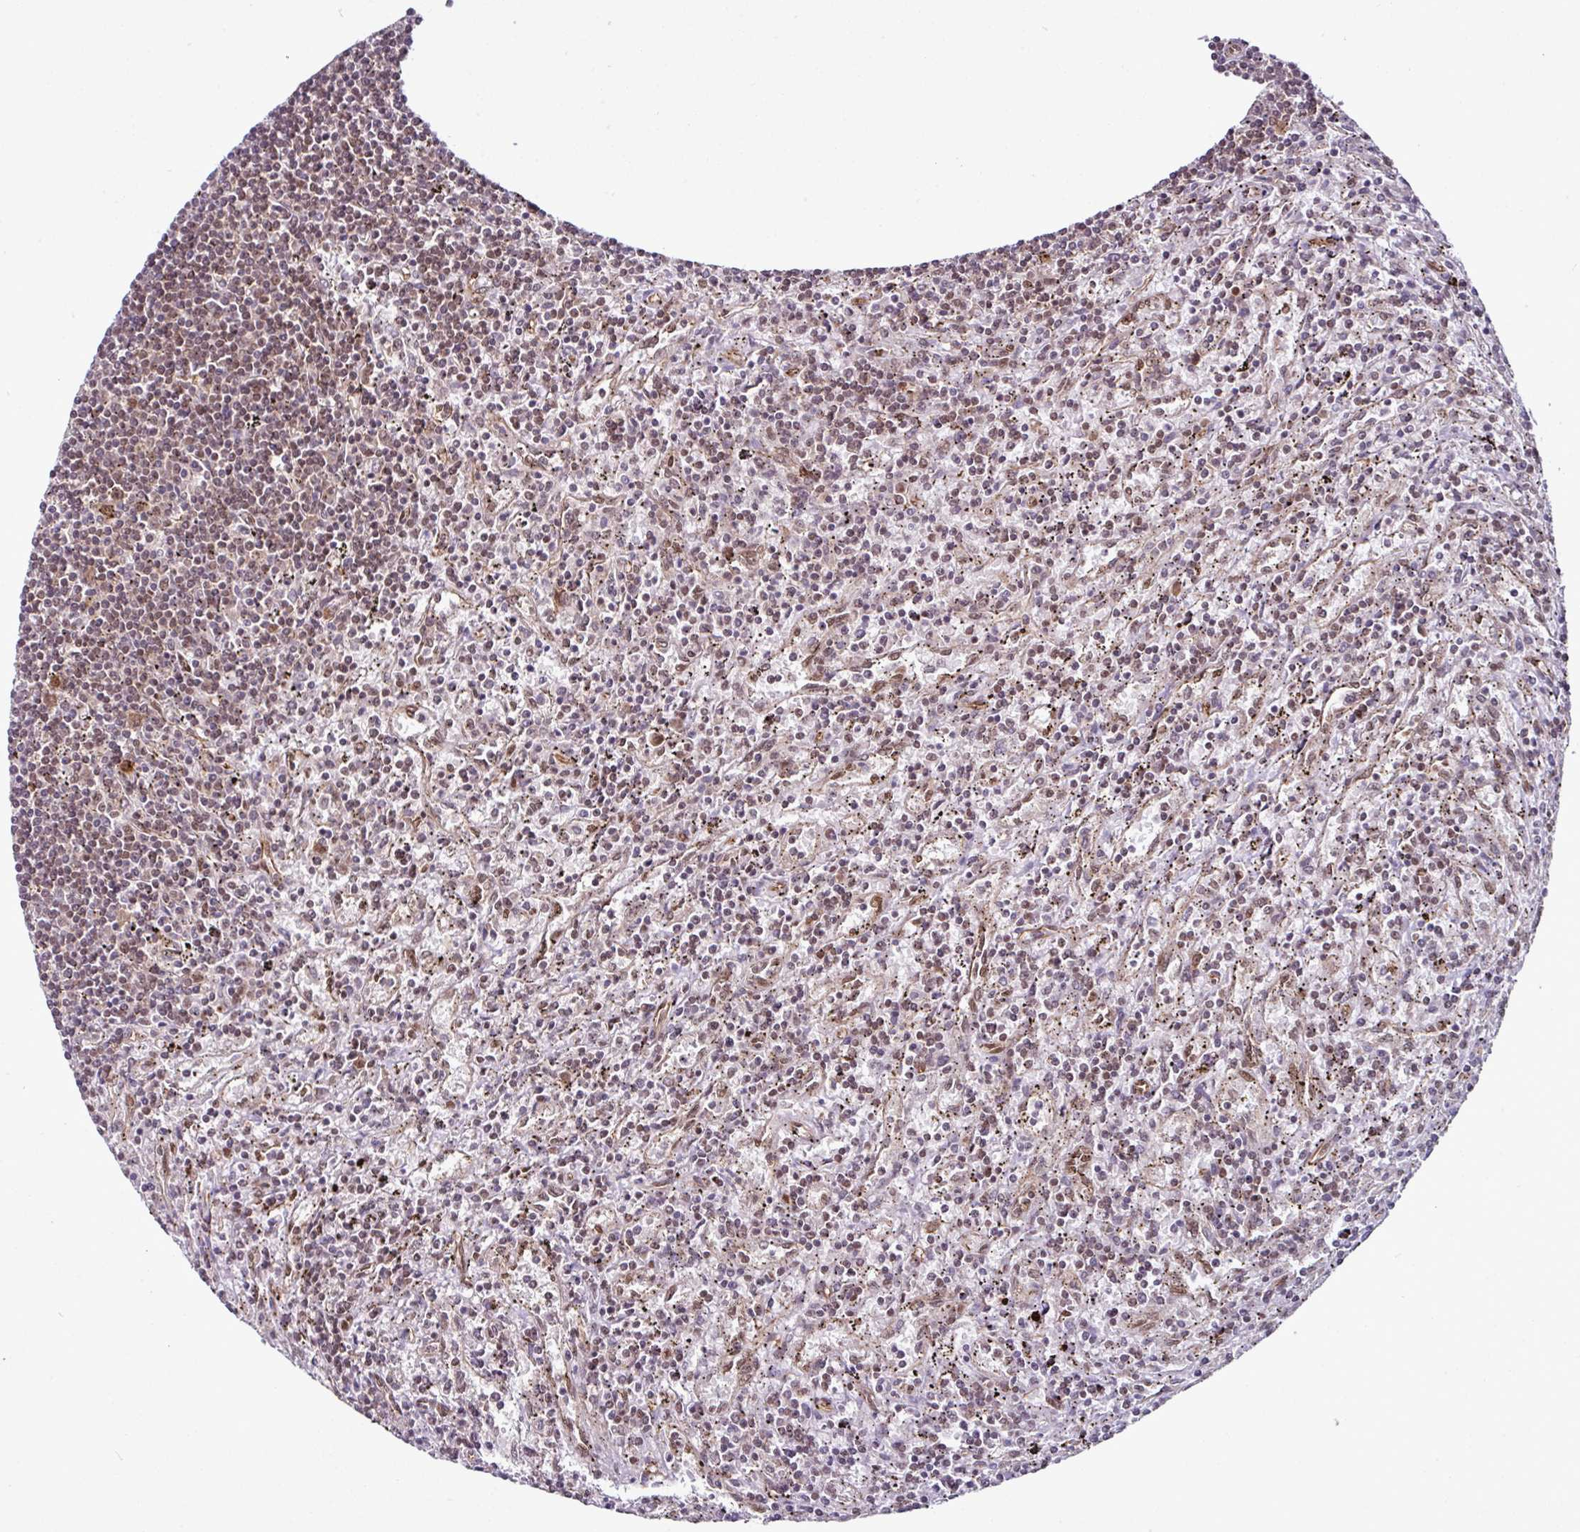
{"staining": {"intensity": "weak", "quantity": "25%-75%", "location": "nuclear"}, "tissue": "lymphoma", "cell_type": "Tumor cells", "image_type": "cancer", "snomed": [{"axis": "morphology", "description": "Malignant lymphoma, non-Hodgkin's type, Low grade"}, {"axis": "topography", "description": "Spleen"}], "caption": "A micrograph of lymphoma stained for a protein exhibits weak nuclear brown staining in tumor cells. The protein of interest is stained brown, and the nuclei are stained in blue (DAB (3,3'-diaminobenzidine) IHC with brightfield microscopy, high magnification).", "gene": "MORF4L2", "patient": {"sex": "male", "age": 76}}